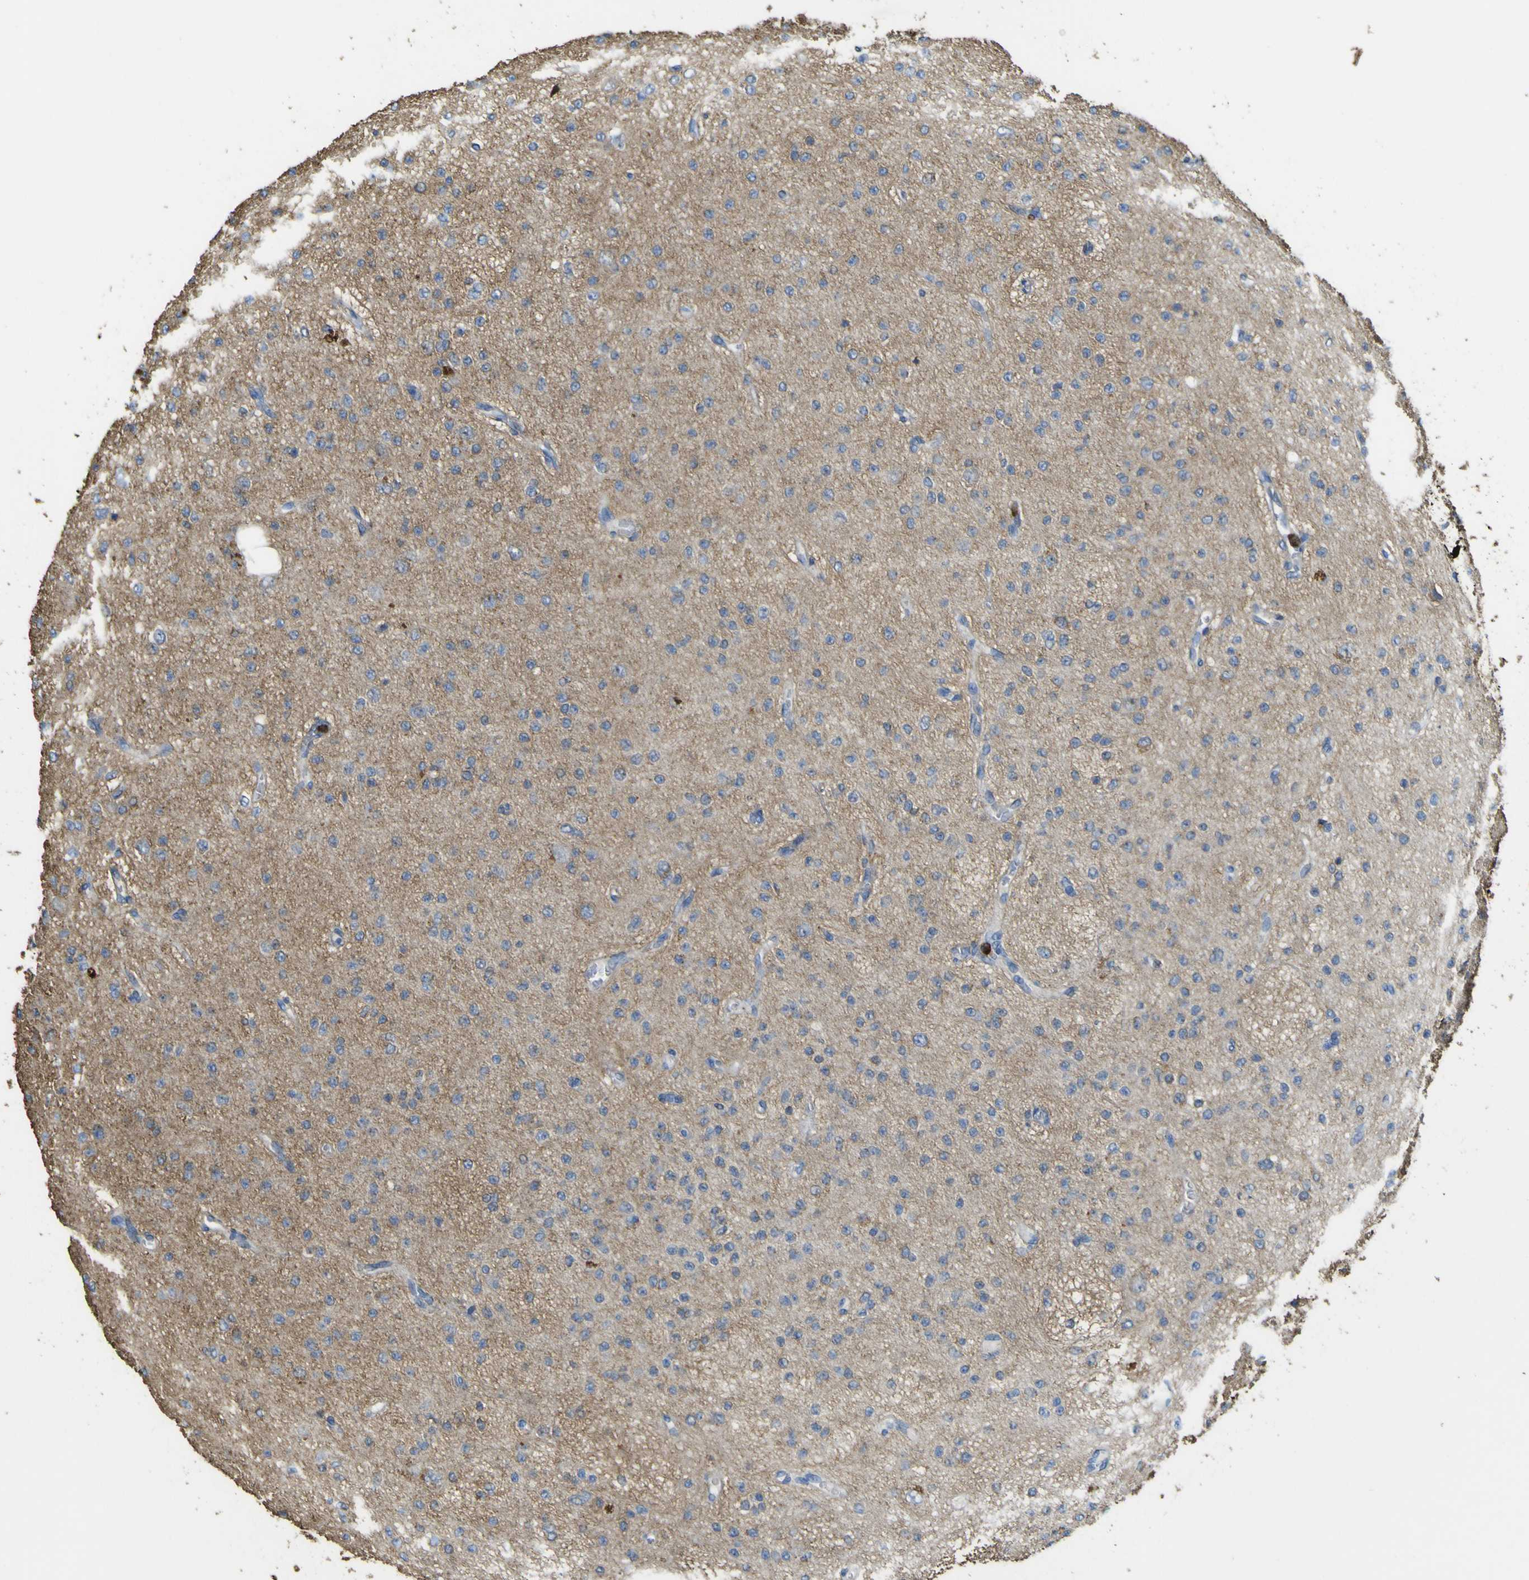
{"staining": {"intensity": "negative", "quantity": "none", "location": "none"}, "tissue": "glioma", "cell_type": "Tumor cells", "image_type": "cancer", "snomed": [{"axis": "morphology", "description": "Glioma, malignant, Low grade"}, {"axis": "topography", "description": "Brain"}], "caption": "Tumor cells show no significant protein staining in malignant glioma (low-grade).", "gene": "ACSL3", "patient": {"sex": "male", "age": 38}}